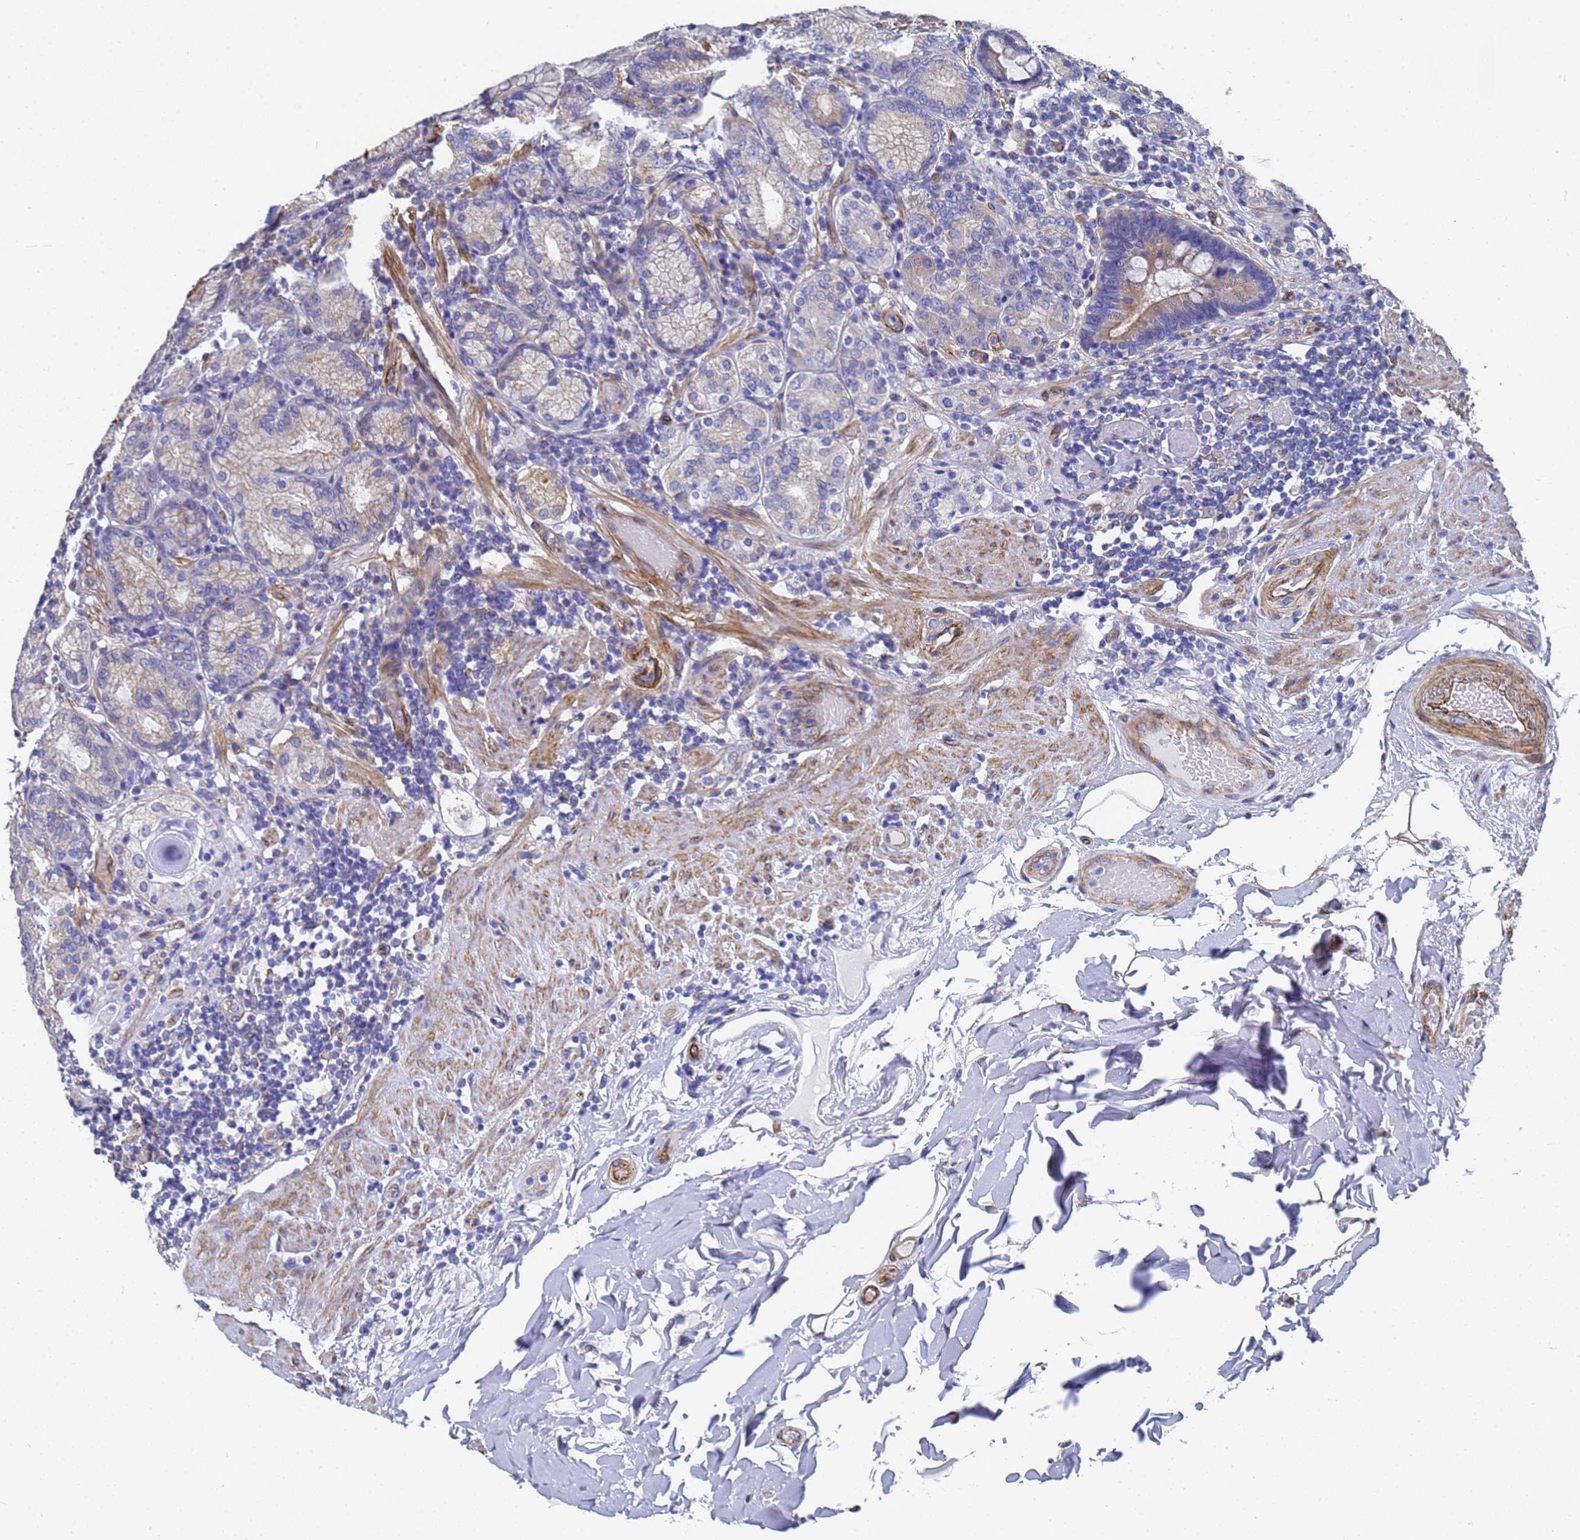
{"staining": {"intensity": "weak", "quantity": "<25%", "location": "cytoplasmic/membranous"}, "tissue": "stomach", "cell_type": "Glandular cells", "image_type": "normal", "snomed": [{"axis": "morphology", "description": "Normal tissue, NOS"}, {"axis": "topography", "description": "Stomach, upper"}, {"axis": "topography", "description": "Stomach, lower"}], "caption": "An immunohistochemistry (IHC) photomicrograph of normal stomach is shown. There is no staining in glandular cells of stomach.", "gene": "ENSG00000198211", "patient": {"sex": "female", "age": 76}}